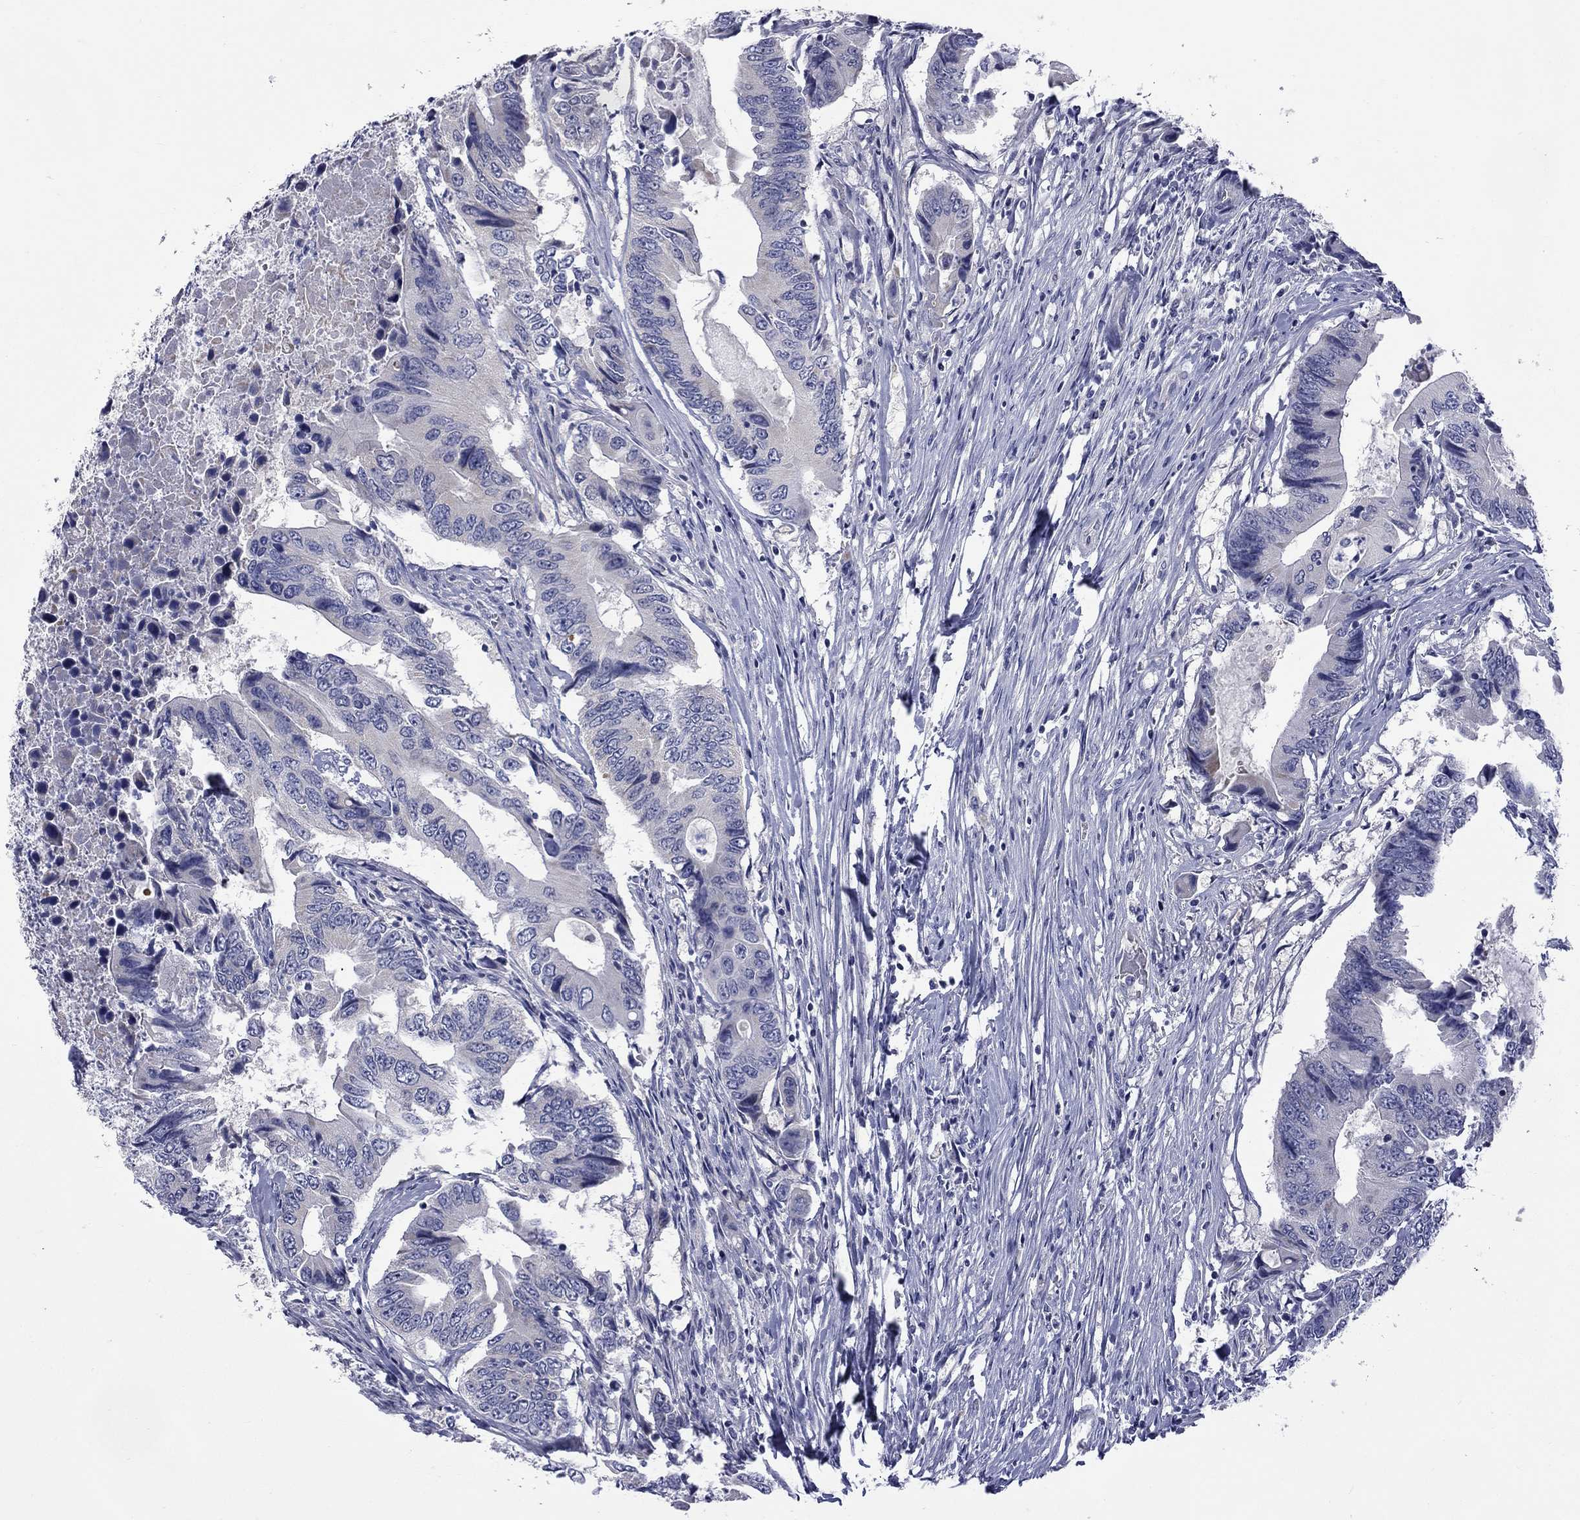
{"staining": {"intensity": "negative", "quantity": "none", "location": "none"}, "tissue": "colorectal cancer", "cell_type": "Tumor cells", "image_type": "cancer", "snomed": [{"axis": "morphology", "description": "Adenocarcinoma, NOS"}, {"axis": "topography", "description": "Colon"}], "caption": "An immunohistochemistry micrograph of colorectal cancer is shown. There is no staining in tumor cells of colorectal cancer. (DAB immunohistochemistry (IHC), high magnification).", "gene": "ABCB4", "patient": {"sex": "female", "age": 90}}